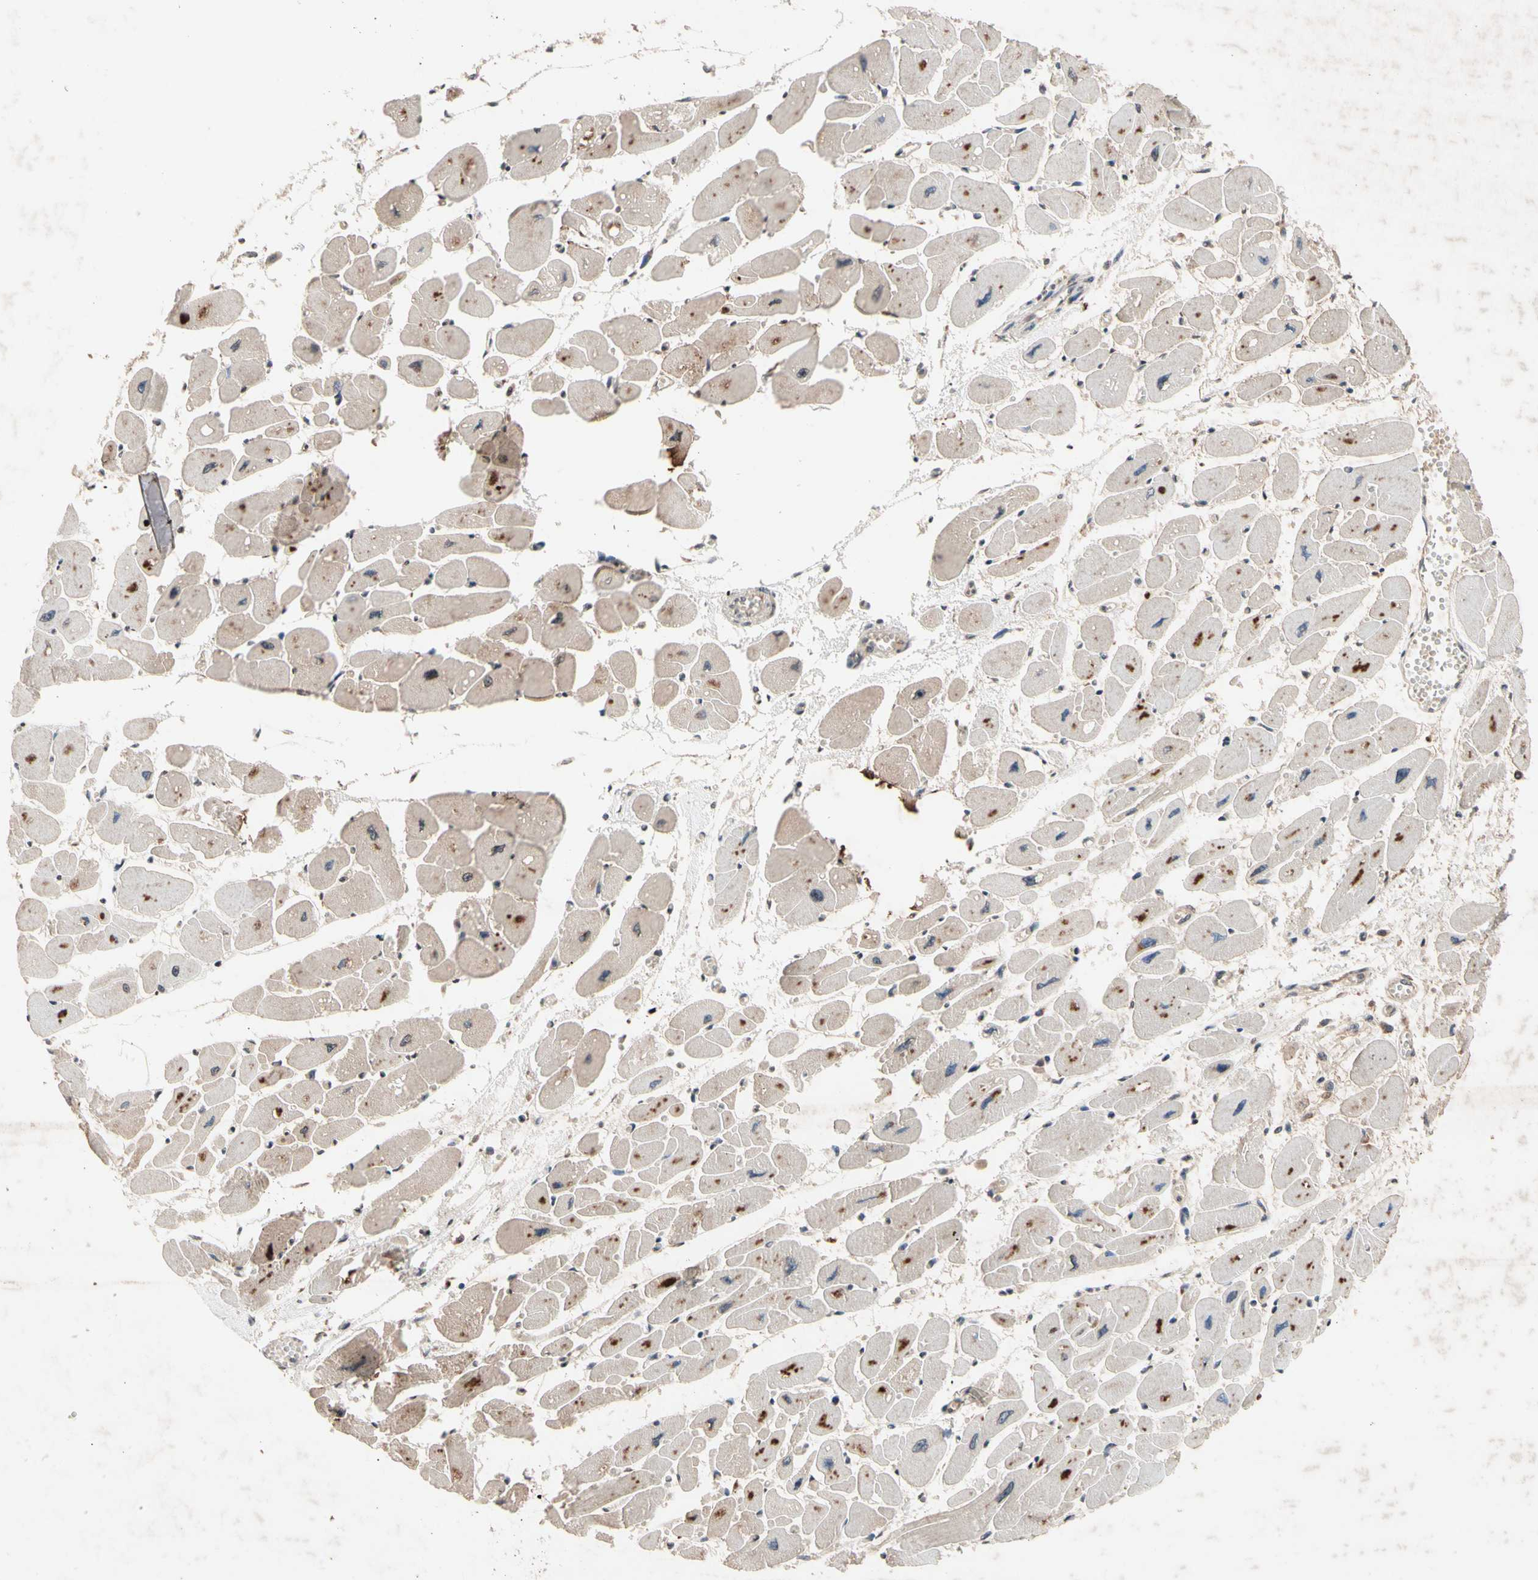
{"staining": {"intensity": "weak", "quantity": ">75%", "location": "cytoplasmic/membranous"}, "tissue": "heart muscle", "cell_type": "Cardiomyocytes", "image_type": "normal", "snomed": [{"axis": "morphology", "description": "Normal tissue, NOS"}, {"axis": "topography", "description": "Heart"}], "caption": "Immunohistochemical staining of normal human heart muscle displays low levels of weak cytoplasmic/membranous staining in about >75% of cardiomyocytes.", "gene": "PRDX4", "patient": {"sex": "female", "age": 54}}